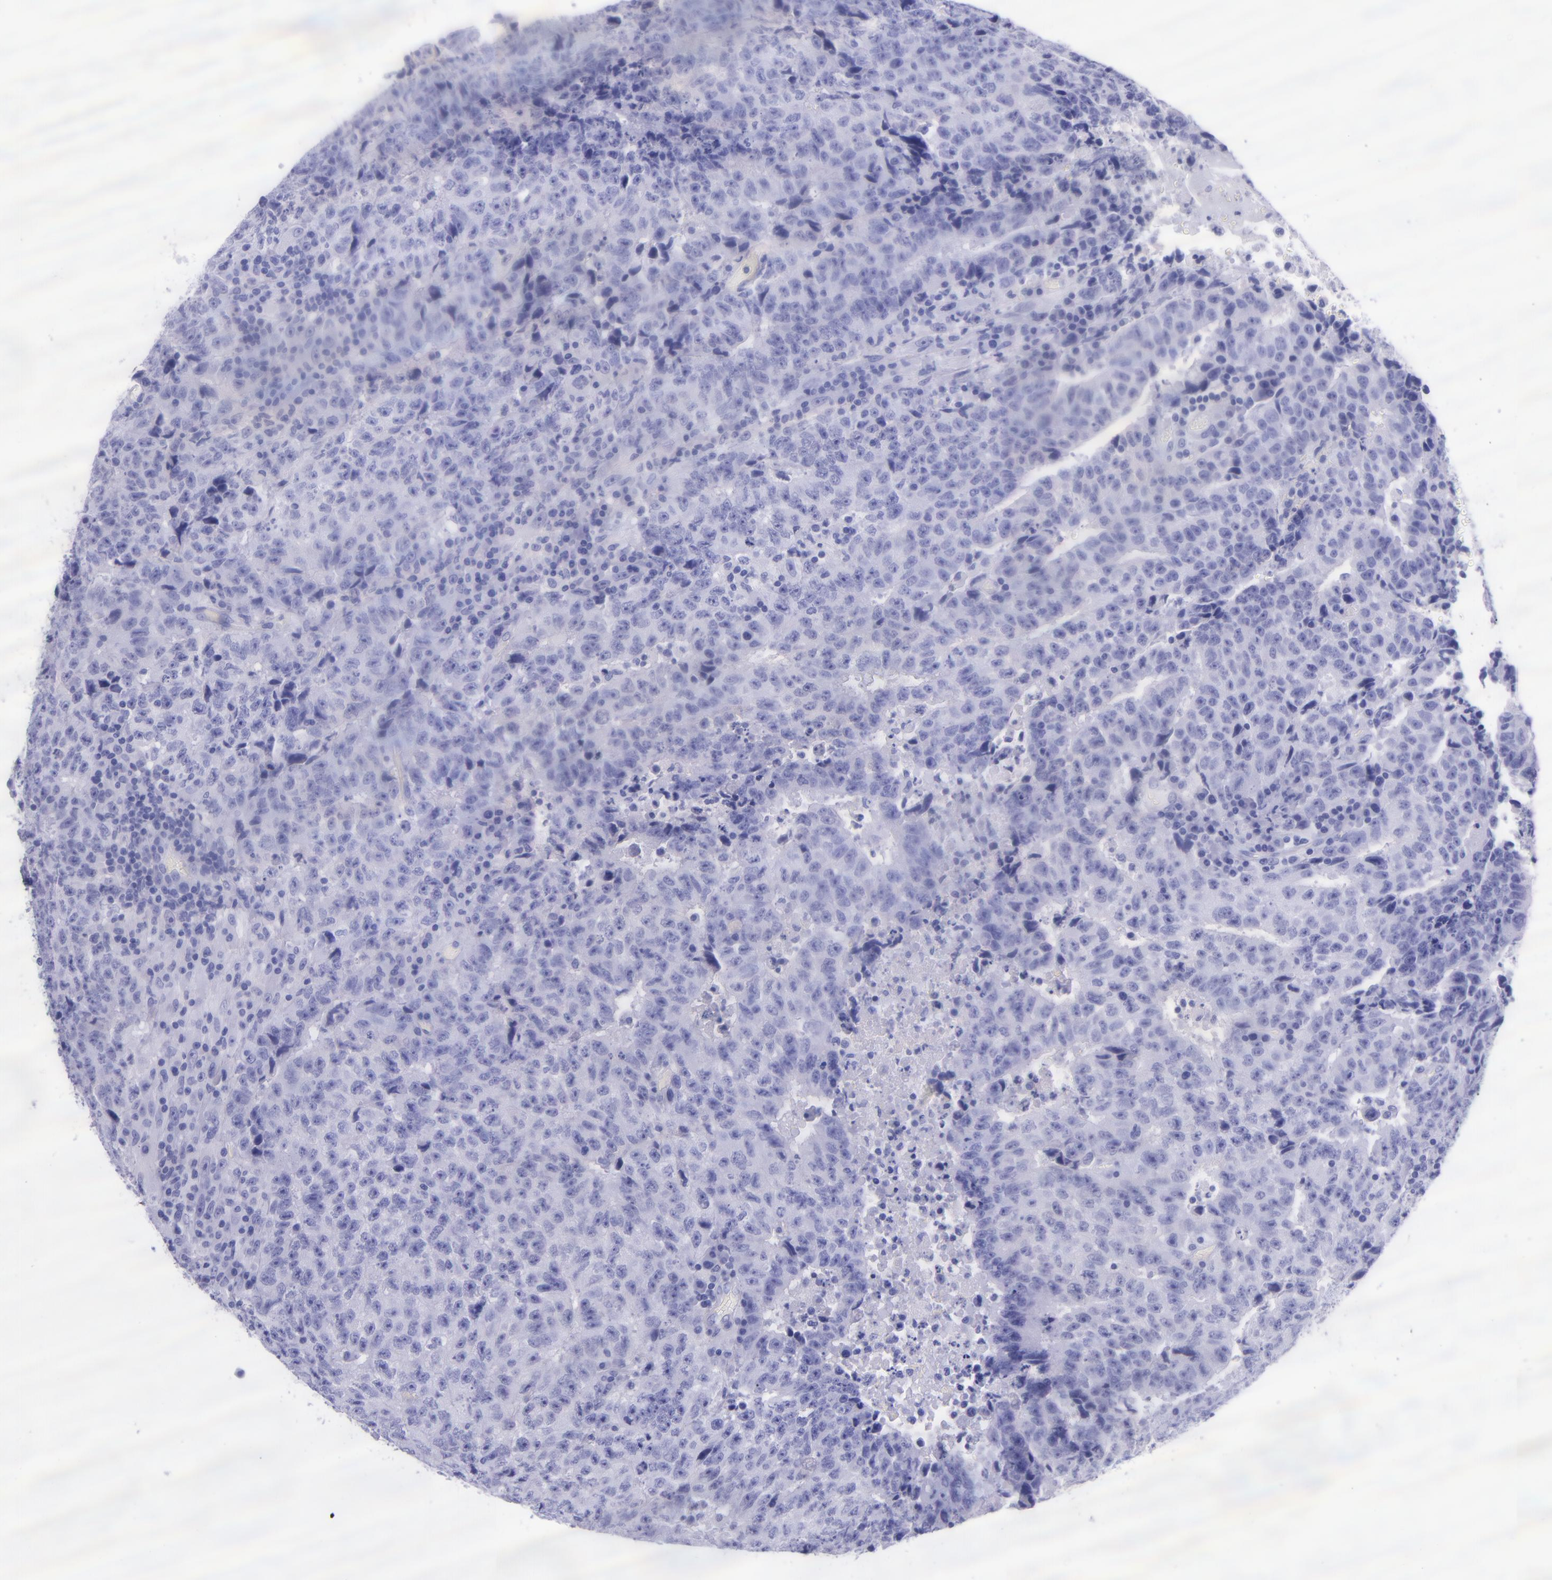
{"staining": {"intensity": "negative", "quantity": "none", "location": "none"}, "tissue": "testis cancer", "cell_type": "Tumor cells", "image_type": "cancer", "snomed": [{"axis": "morphology", "description": "Necrosis, NOS"}, {"axis": "morphology", "description": "Carcinoma, Embryonal, NOS"}, {"axis": "topography", "description": "Testis"}], "caption": "IHC histopathology image of human testis cancer (embryonal carcinoma) stained for a protein (brown), which demonstrates no positivity in tumor cells.", "gene": "MBP", "patient": {"sex": "male", "age": 19}}